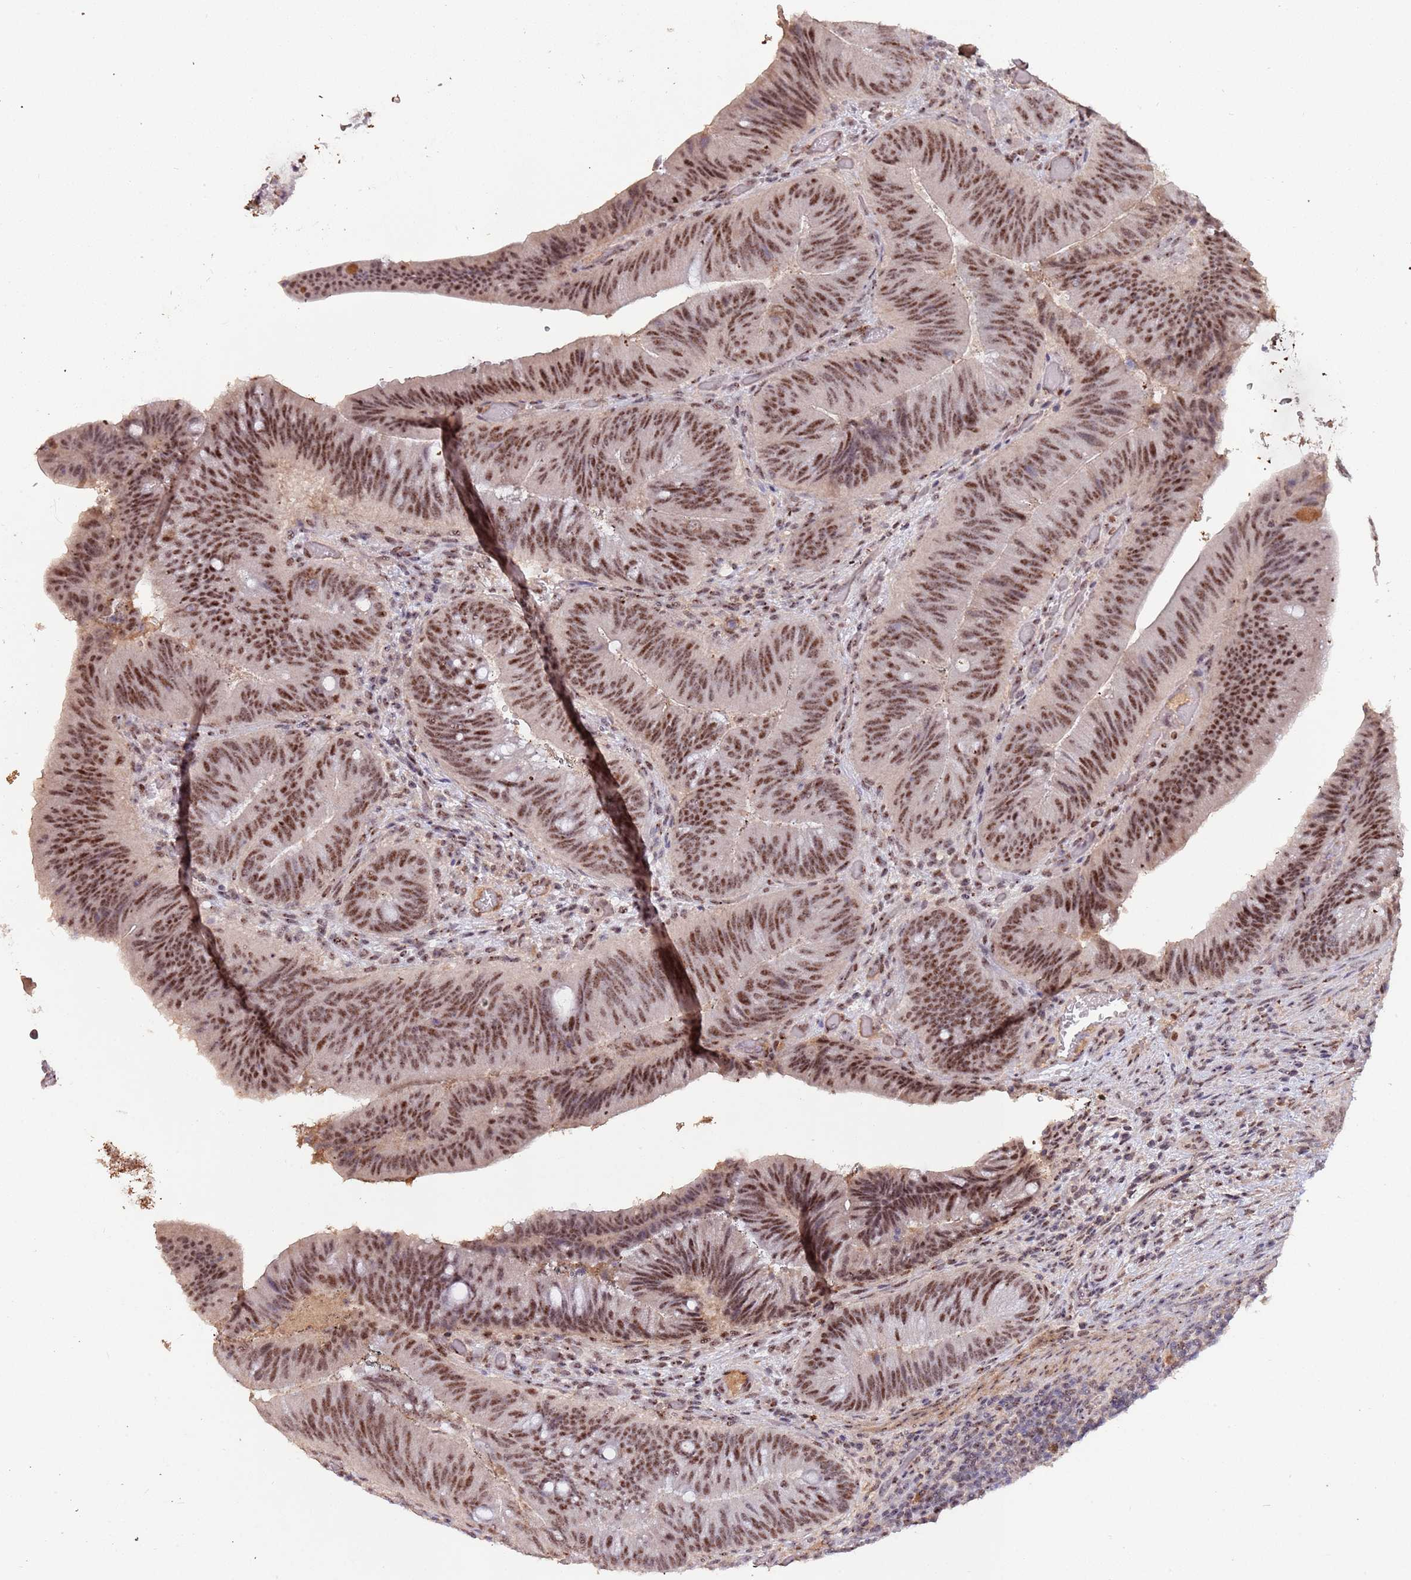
{"staining": {"intensity": "moderate", "quantity": ">75%", "location": "nuclear"}, "tissue": "colorectal cancer", "cell_type": "Tumor cells", "image_type": "cancer", "snomed": [{"axis": "morphology", "description": "Adenocarcinoma, NOS"}, {"axis": "topography", "description": "Colon"}], "caption": "Colorectal cancer (adenocarcinoma) stained with a brown dye demonstrates moderate nuclear positive staining in approximately >75% of tumor cells.", "gene": "CIZ1", "patient": {"sex": "female", "age": 43}}